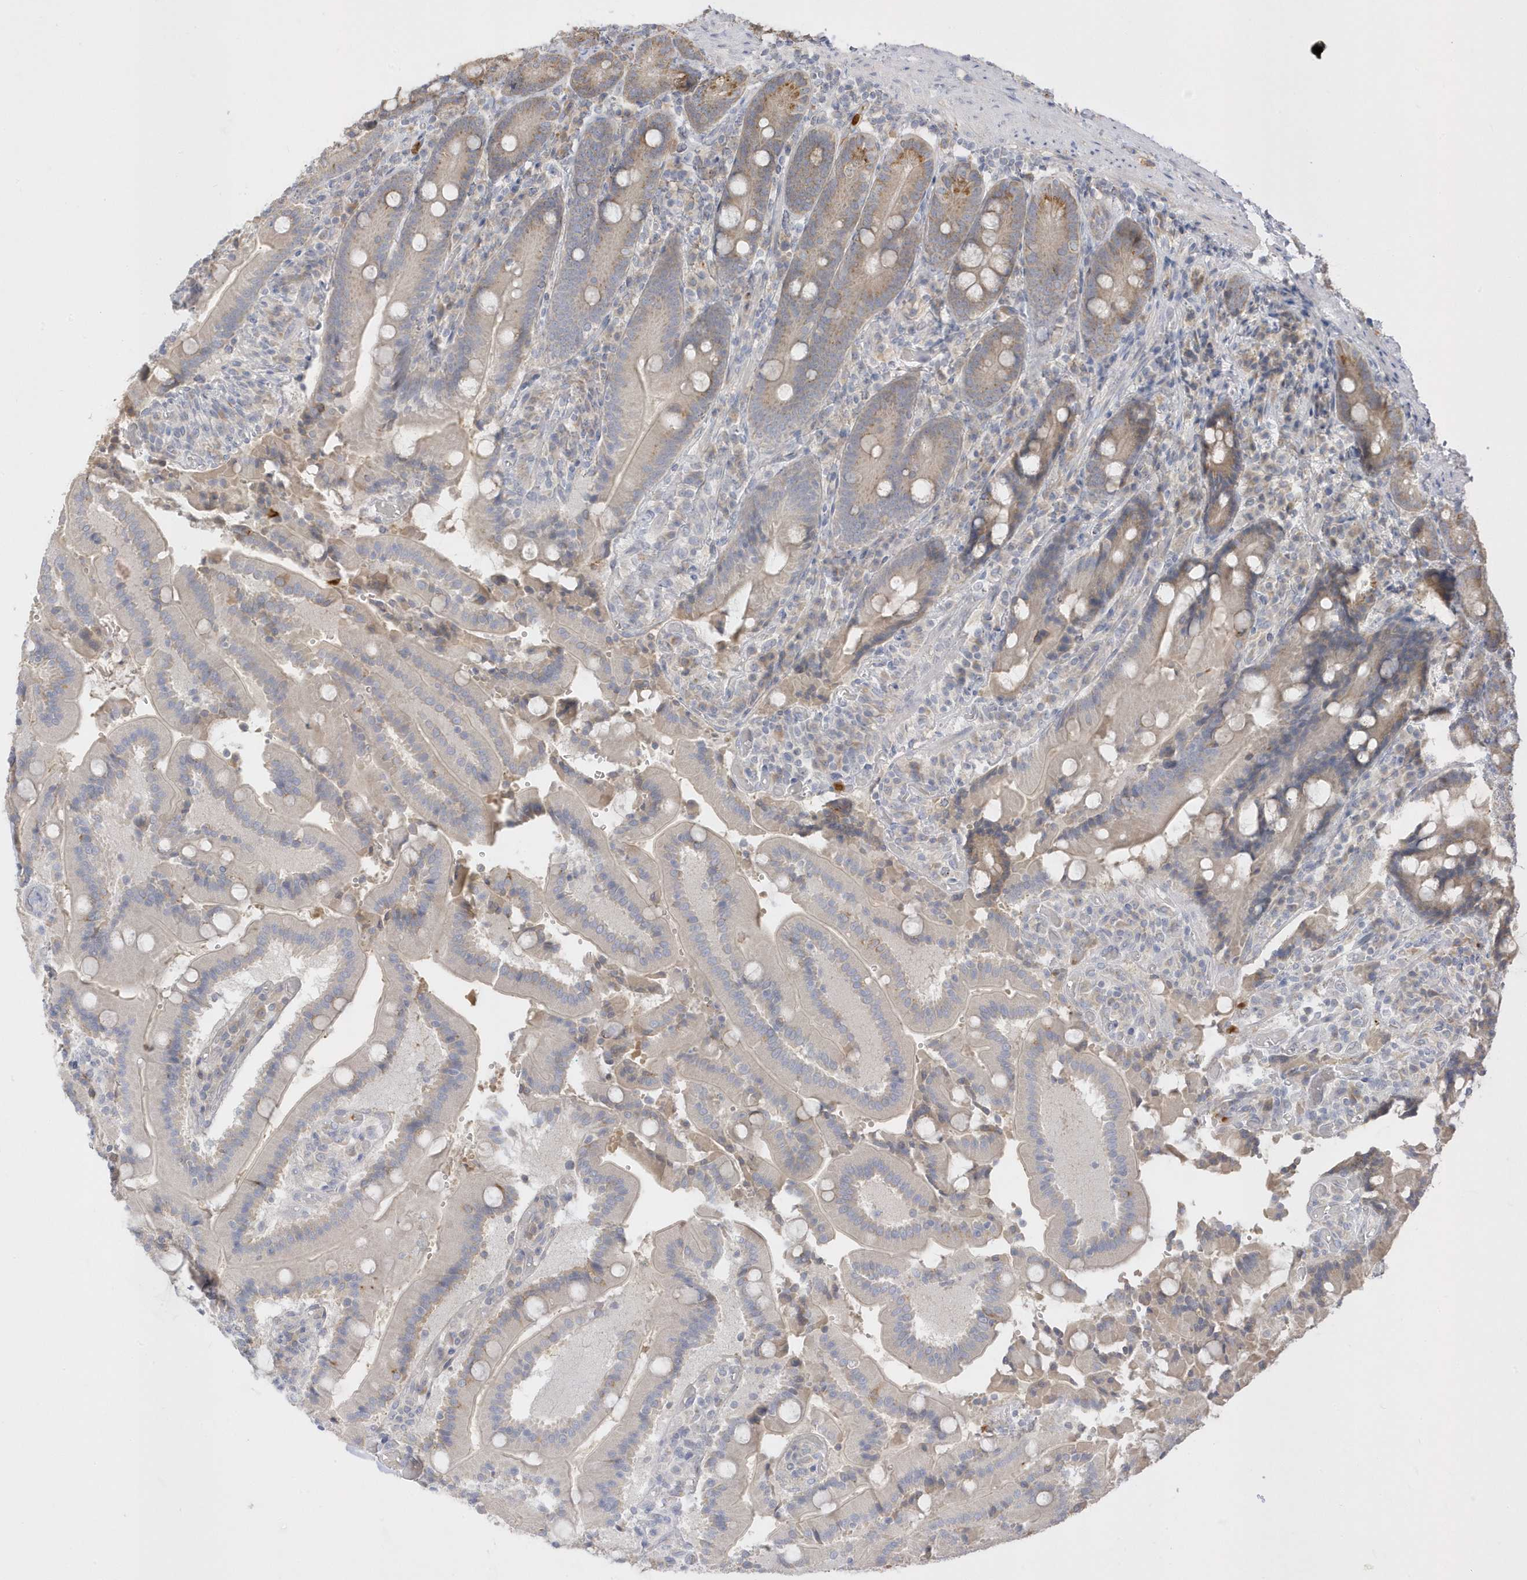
{"staining": {"intensity": "moderate", "quantity": "<25%", "location": "cytoplasmic/membranous"}, "tissue": "duodenum", "cell_type": "Glandular cells", "image_type": "normal", "snomed": [{"axis": "morphology", "description": "Normal tissue, NOS"}, {"axis": "topography", "description": "Duodenum"}], "caption": "A histopathology image of human duodenum stained for a protein displays moderate cytoplasmic/membranous brown staining in glandular cells.", "gene": "DPP9", "patient": {"sex": "female", "age": 62}}